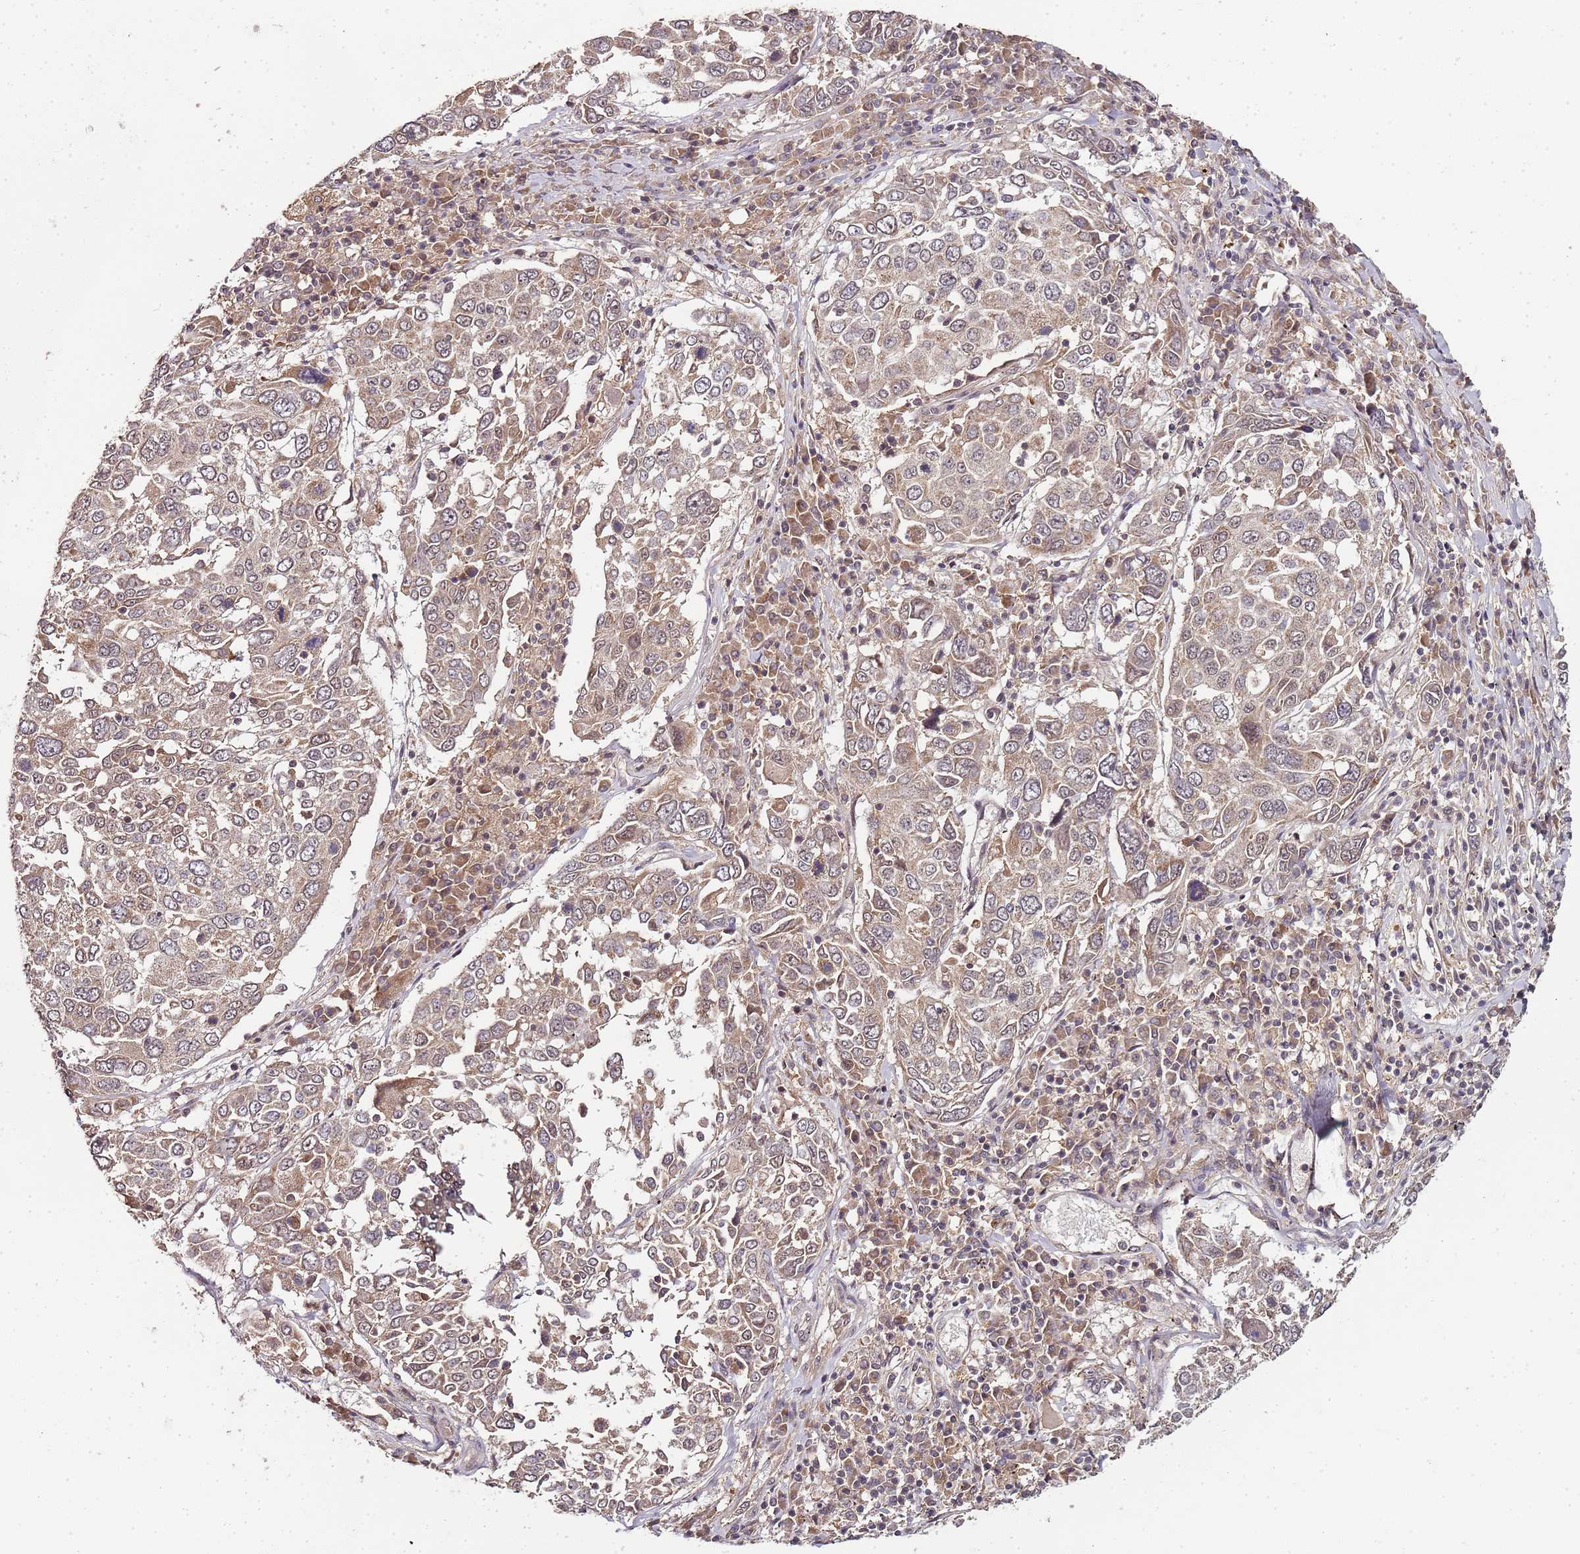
{"staining": {"intensity": "moderate", "quantity": ">75%", "location": "cytoplasmic/membranous,nuclear"}, "tissue": "lung cancer", "cell_type": "Tumor cells", "image_type": "cancer", "snomed": [{"axis": "morphology", "description": "Squamous cell carcinoma, NOS"}, {"axis": "topography", "description": "Lung"}], "caption": "Immunohistochemistry (IHC) histopathology image of neoplastic tissue: lung cancer (squamous cell carcinoma) stained using immunohistochemistry demonstrates medium levels of moderate protein expression localized specifically in the cytoplasmic/membranous and nuclear of tumor cells, appearing as a cytoplasmic/membranous and nuclear brown color.", "gene": "LIN37", "patient": {"sex": "male", "age": 65}}